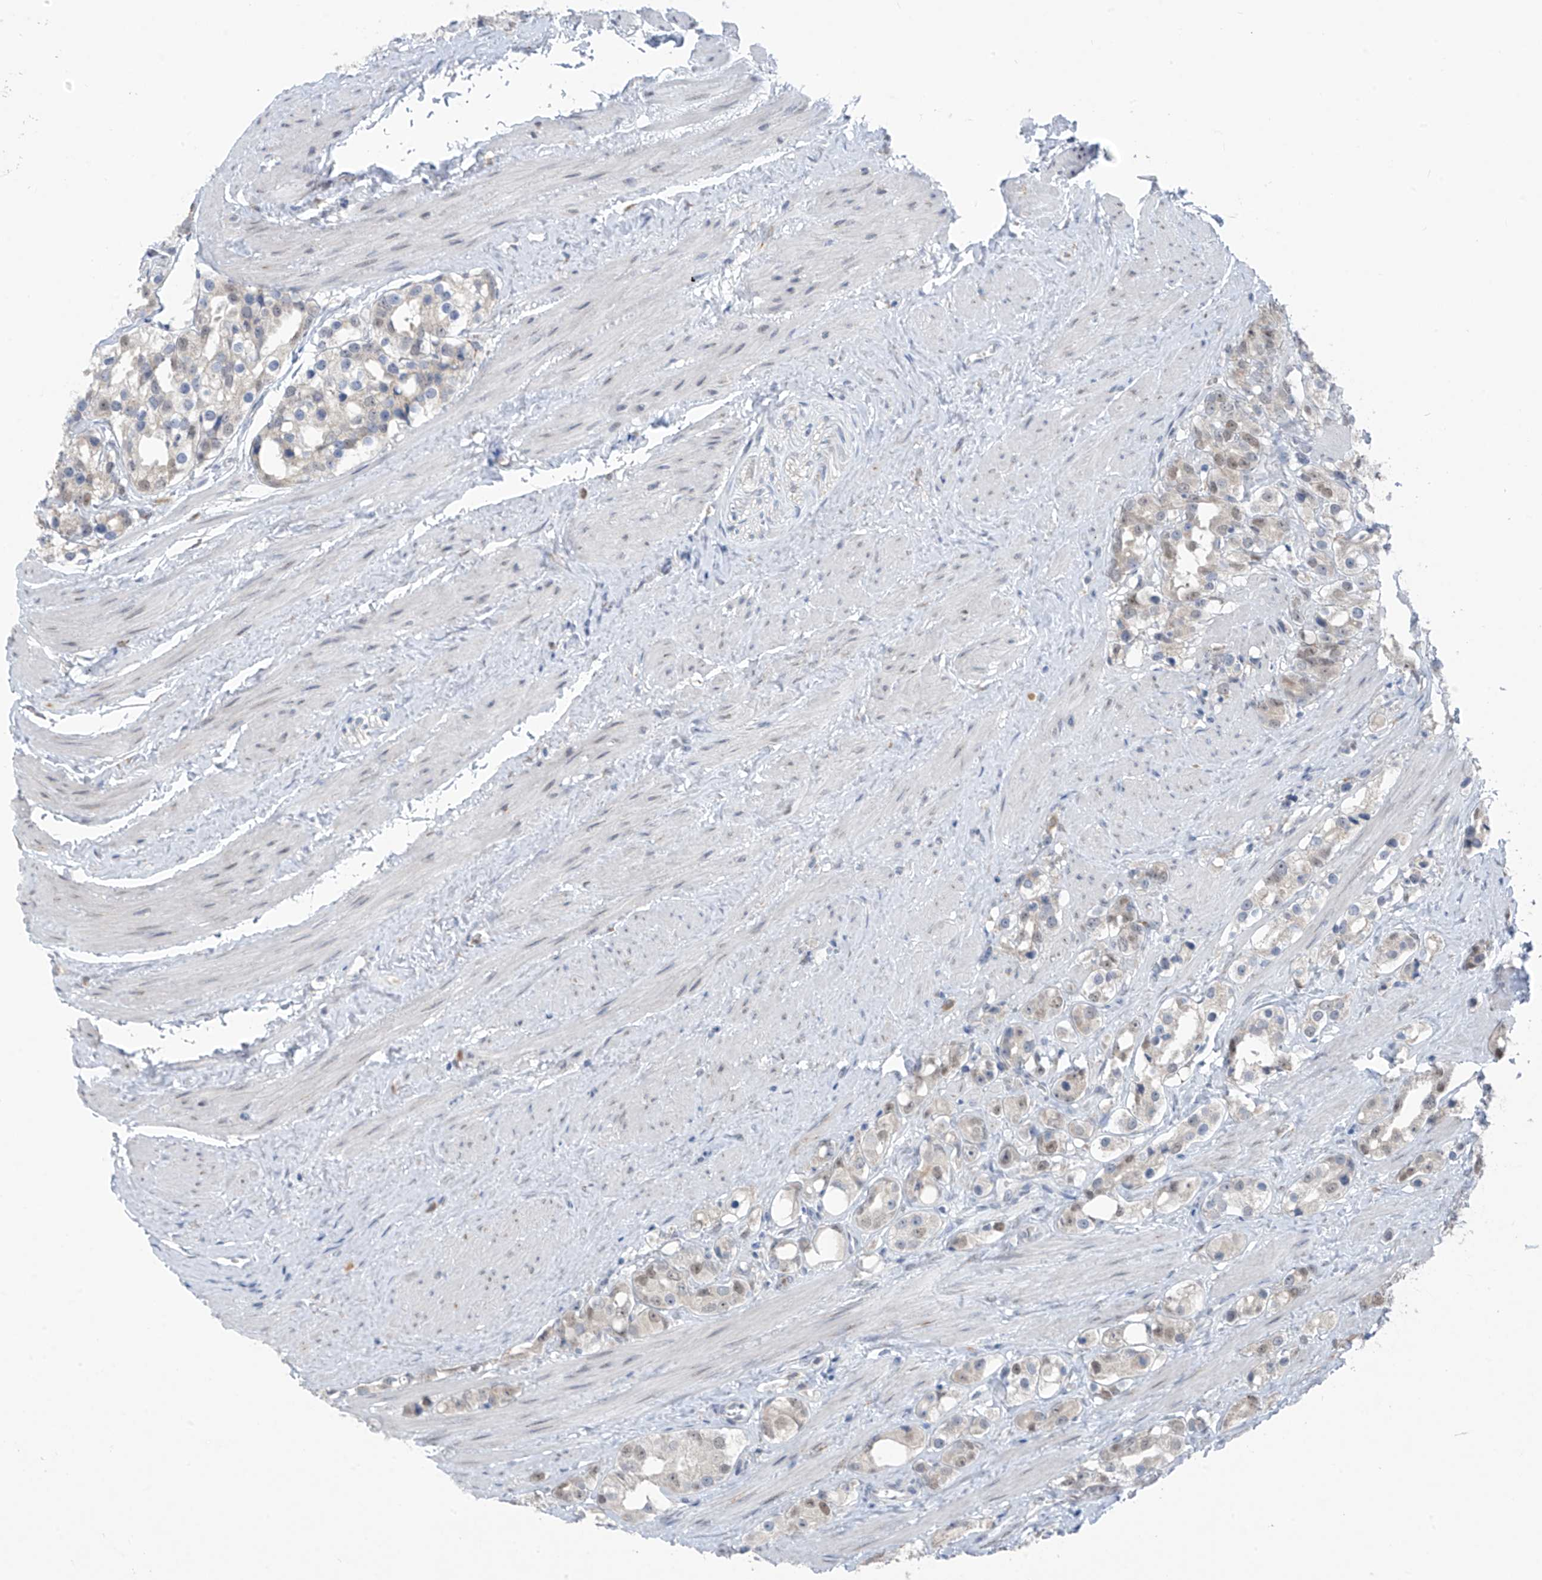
{"staining": {"intensity": "weak", "quantity": "25%-75%", "location": "nuclear"}, "tissue": "prostate cancer", "cell_type": "Tumor cells", "image_type": "cancer", "snomed": [{"axis": "morphology", "description": "Adenocarcinoma, NOS"}, {"axis": "topography", "description": "Prostate"}], "caption": "A histopathology image of human prostate cancer stained for a protein reveals weak nuclear brown staining in tumor cells.", "gene": "CYP4V2", "patient": {"sex": "male", "age": 79}}